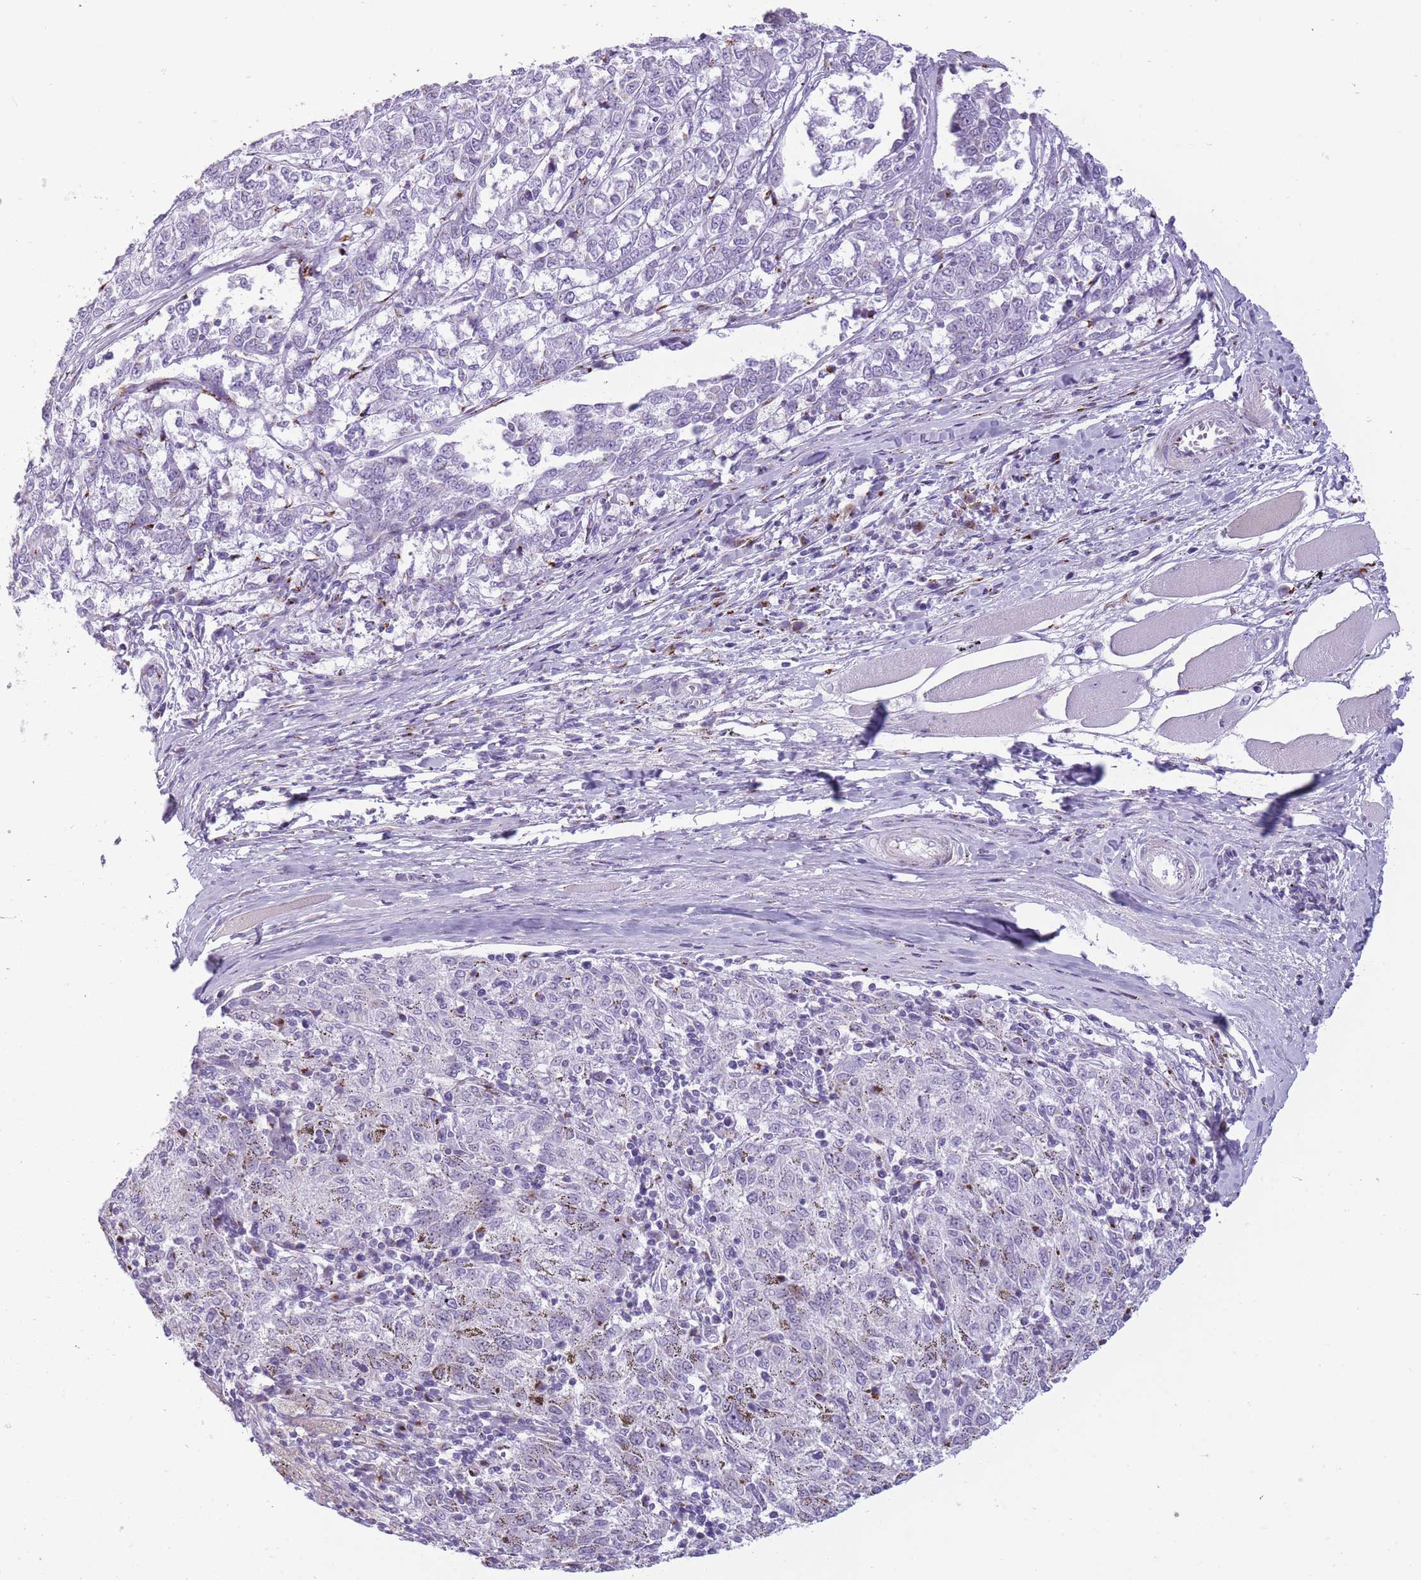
{"staining": {"intensity": "weak", "quantity": "<25%", "location": "cytoplasmic/membranous"}, "tissue": "melanoma", "cell_type": "Tumor cells", "image_type": "cancer", "snomed": [{"axis": "morphology", "description": "Malignant melanoma, NOS"}, {"axis": "topography", "description": "Skin"}], "caption": "This is an immunohistochemistry (IHC) histopathology image of malignant melanoma. There is no staining in tumor cells.", "gene": "B4GALT2", "patient": {"sex": "female", "age": 72}}